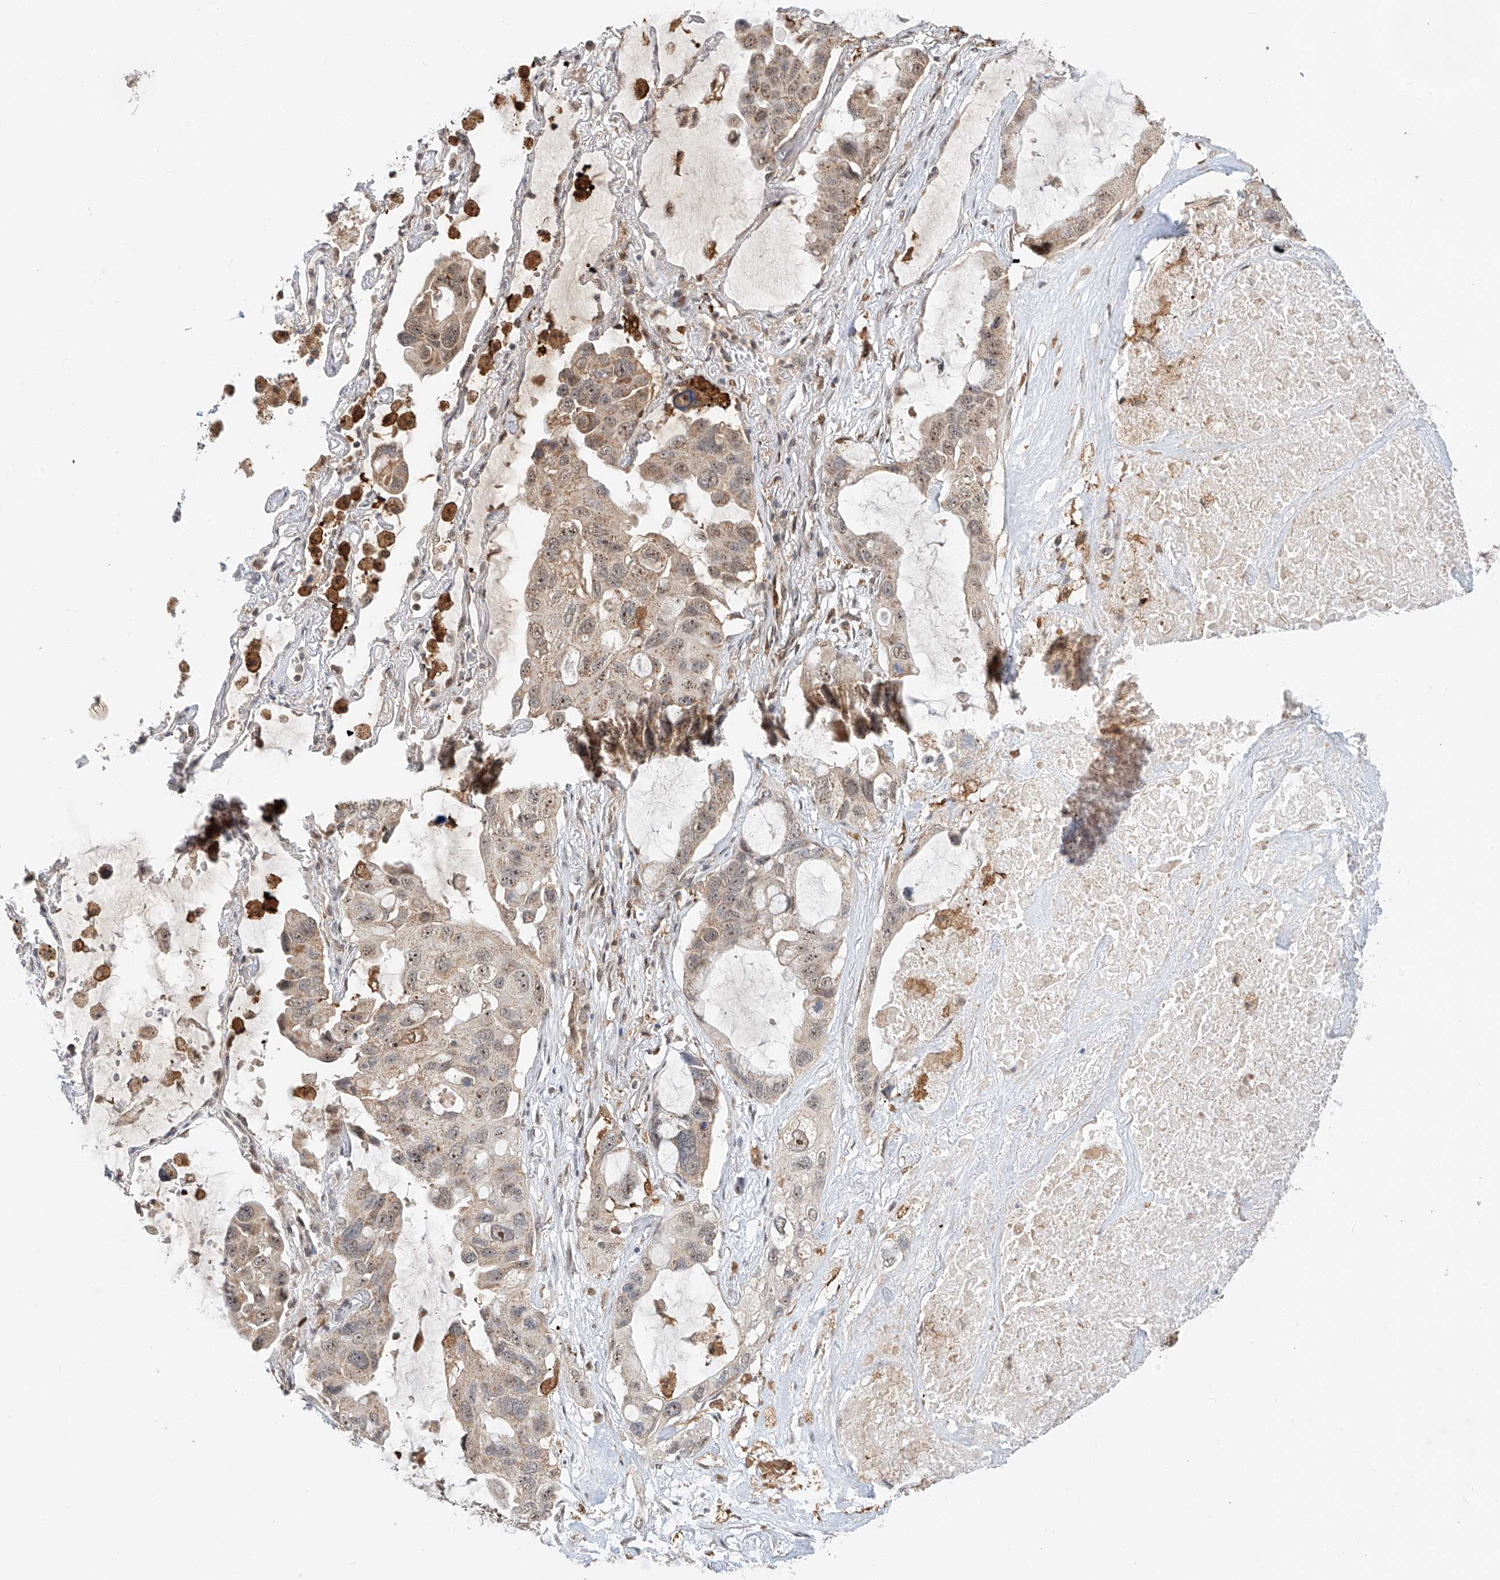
{"staining": {"intensity": "weak", "quantity": "25%-75%", "location": "nuclear"}, "tissue": "lung cancer", "cell_type": "Tumor cells", "image_type": "cancer", "snomed": [{"axis": "morphology", "description": "Squamous cell carcinoma, NOS"}, {"axis": "topography", "description": "Lung"}], "caption": "Protein staining exhibits weak nuclear positivity in approximately 25%-75% of tumor cells in lung squamous cell carcinoma.", "gene": "SYTL3", "patient": {"sex": "female", "age": 73}}